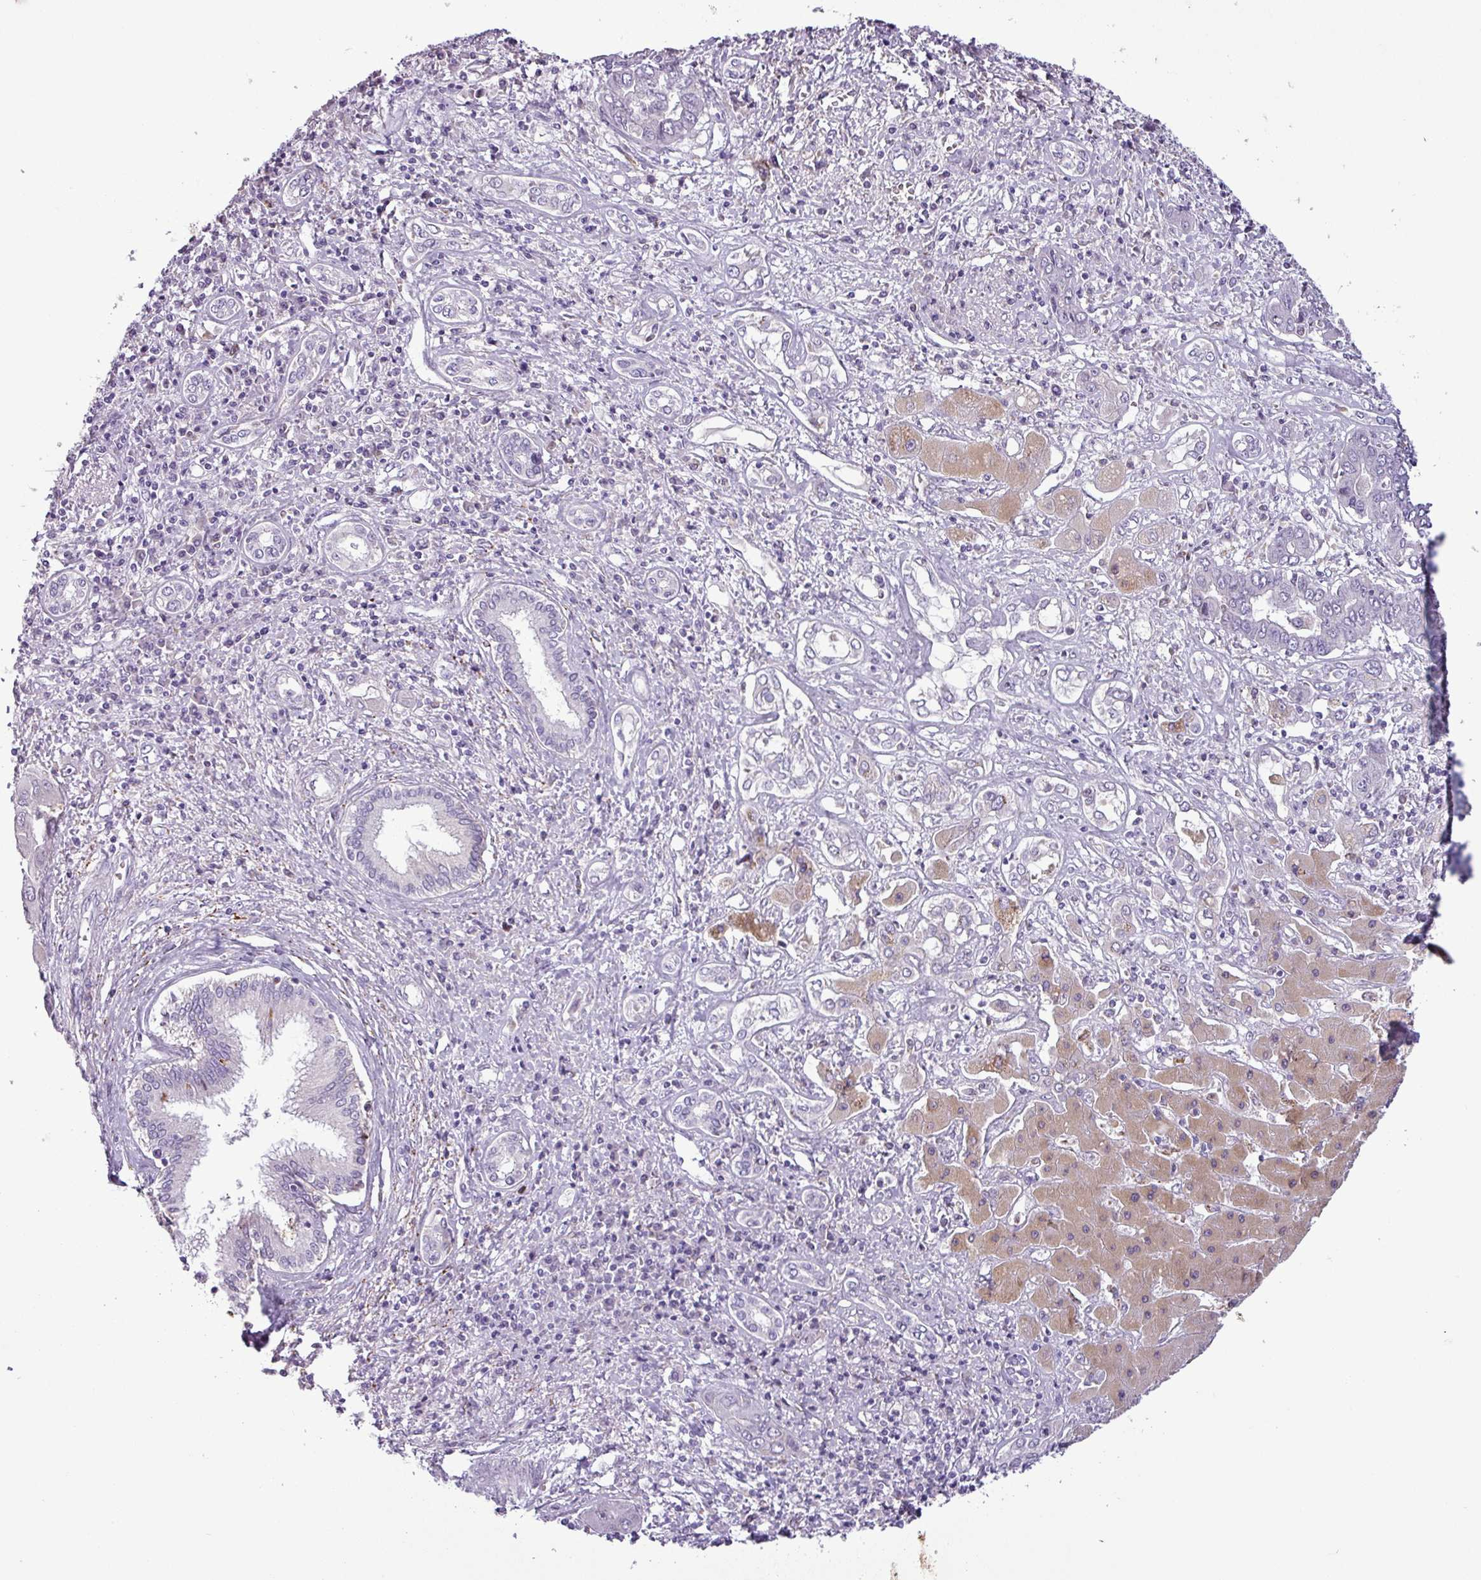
{"staining": {"intensity": "negative", "quantity": "none", "location": "none"}, "tissue": "liver cancer", "cell_type": "Tumor cells", "image_type": "cancer", "snomed": [{"axis": "morphology", "description": "Cholangiocarcinoma"}, {"axis": "topography", "description": "Liver"}], "caption": "This is a histopathology image of immunohistochemistry staining of liver cancer (cholangiocarcinoma), which shows no staining in tumor cells.", "gene": "ZNF667", "patient": {"sex": "male", "age": 67}}